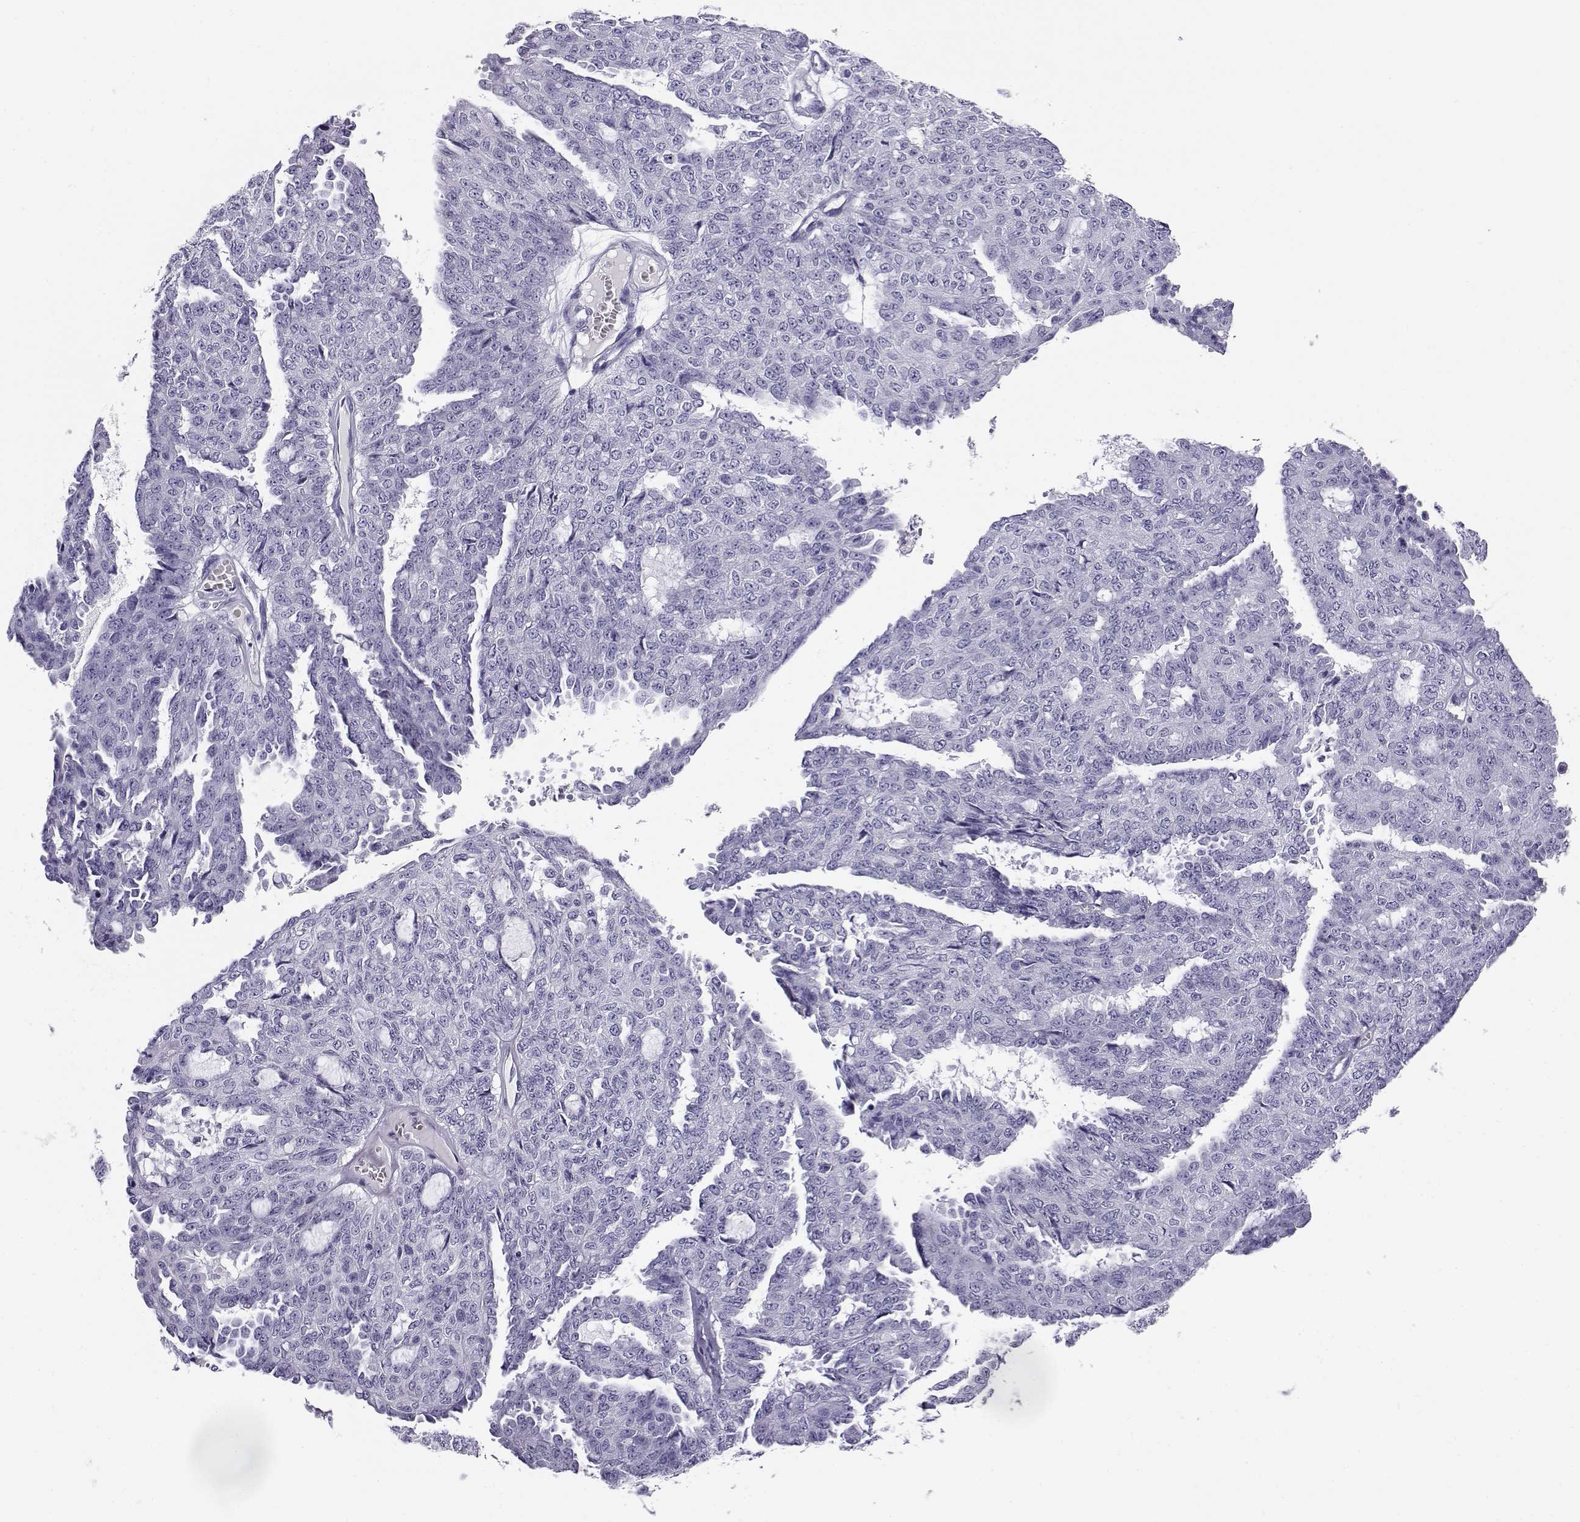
{"staining": {"intensity": "negative", "quantity": "none", "location": "none"}, "tissue": "ovarian cancer", "cell_type": "Tumor cells", "image_type": "cancer", "snomed": [{"axis": "morphology", "description": "Cystadenocarcinoma, serous, NOS"}, {"axis": "topography", "description": "Ovary"}], "caption": "High magnification brightfield microscopy of ovarian serous cystadenocarcinoma stained with DAB (3,3'-diaminobenzidine) (brown) and counterstained with hematoxylin (blue): tumor cells show no significant expression. Brightfield microscopy of immunohistochemistry (IHC) stained with DAB (brown) and hematoxylin (blue), captured at high magnification.", "gene": "RHOXF2", "patient": {"sex": "female", "age": 71}}